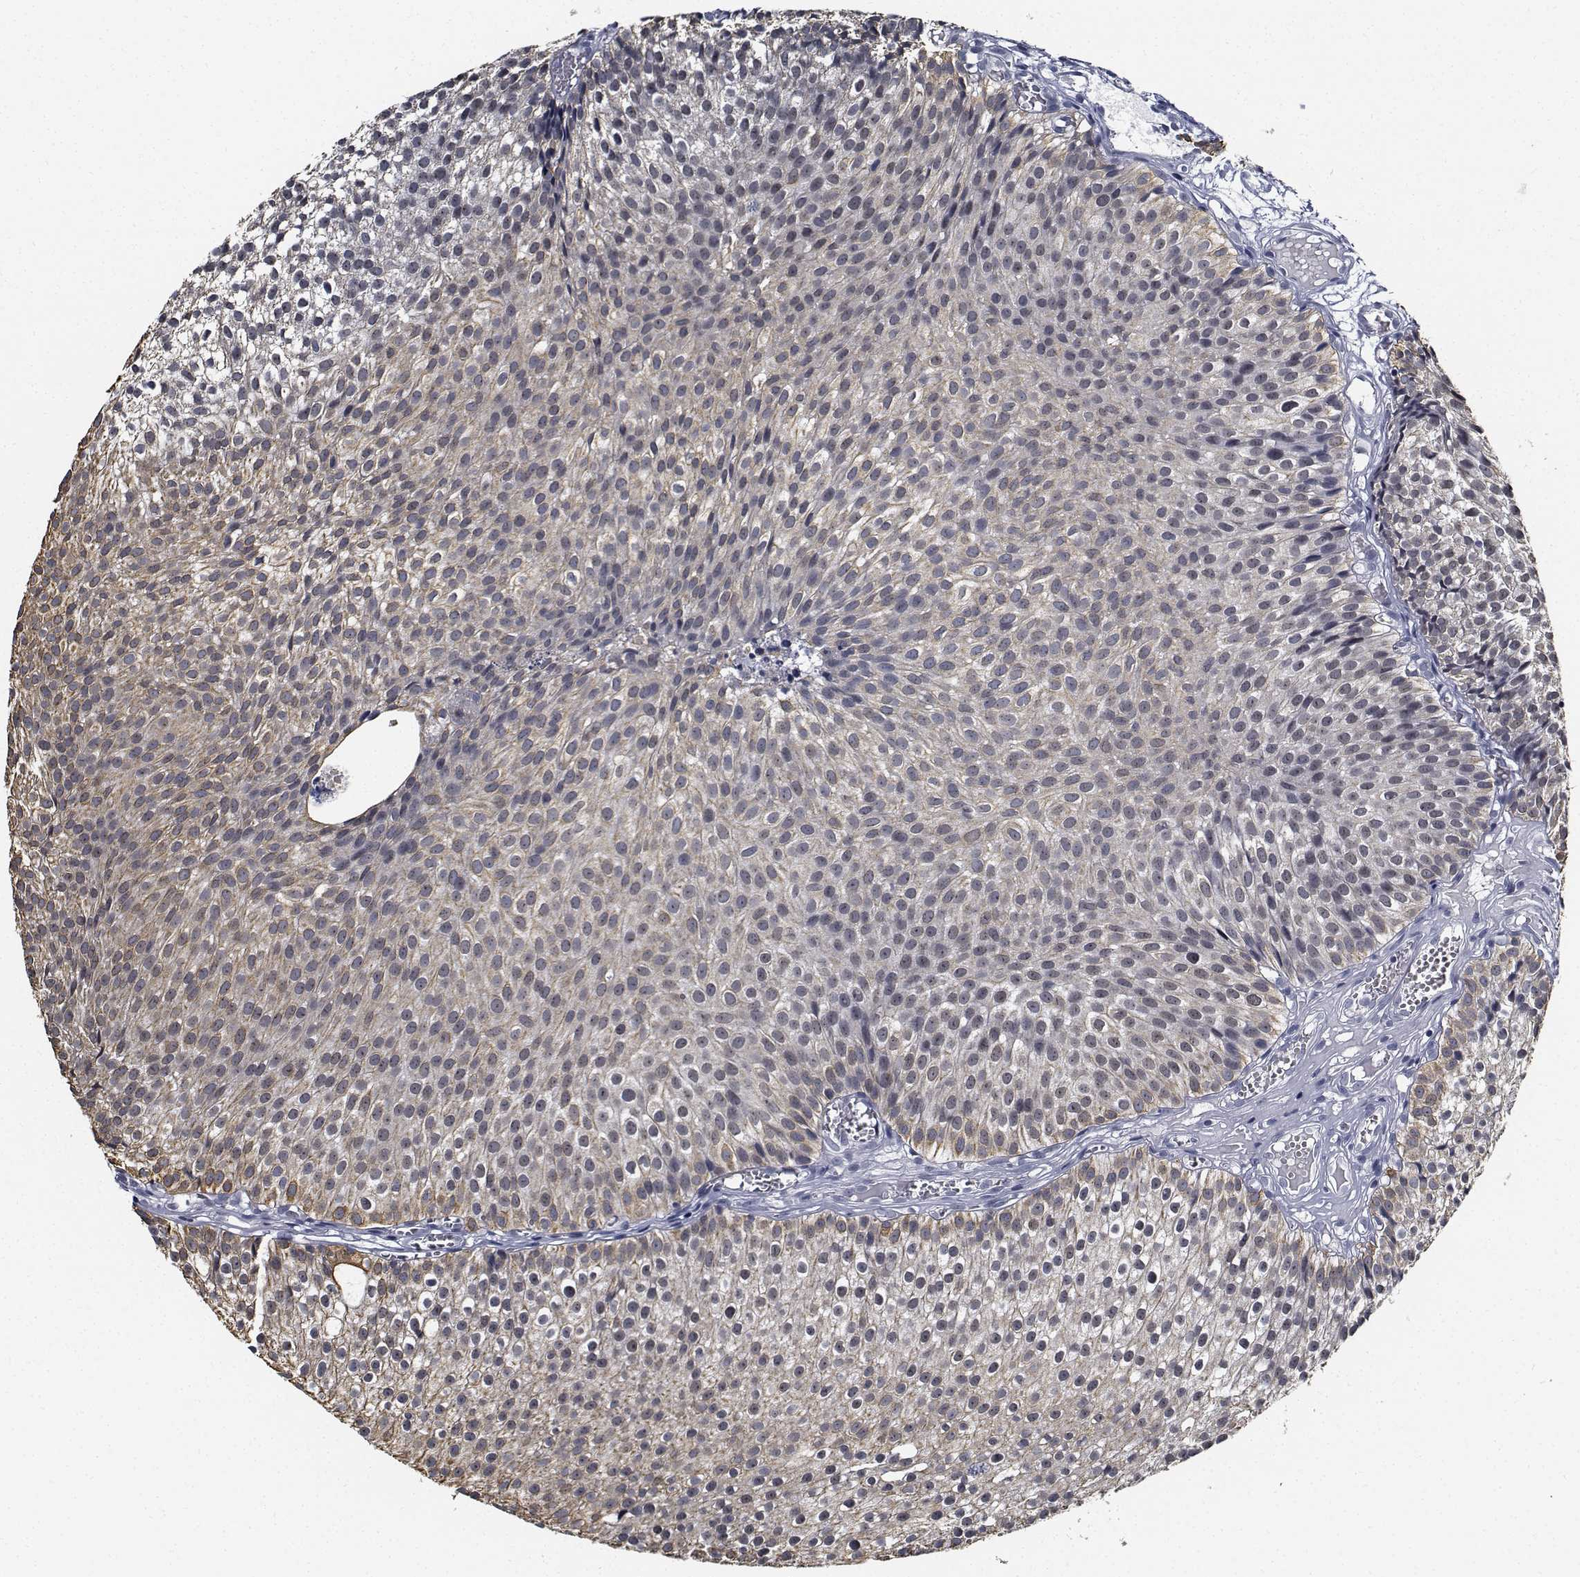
{"staining": {"intensity": "weak", "quantity": "25%-75%", "location": "cytoplasmic/membranous"}, "tissue": "urothelial cancer", "cell_type": "Tumor cells", "image_type": "cancer", "snomed": [{"axis": "morphology", "description": "Urothelial carcinoma, Low grade"}, {"axis": "topography", "description": "Urinary bladder"}], "caption": "Urothelial carcinoma (low-grade) was stained to show a protein in brown. There is low levels of weak cytoplasmic/membranous expression in approximately 25%-75% of tumor cells. (brown staining indicates protein expression, while blue staining denotes nuclei).", "gene": "NVL", "patient": {"sex": "male", "age": 63}}